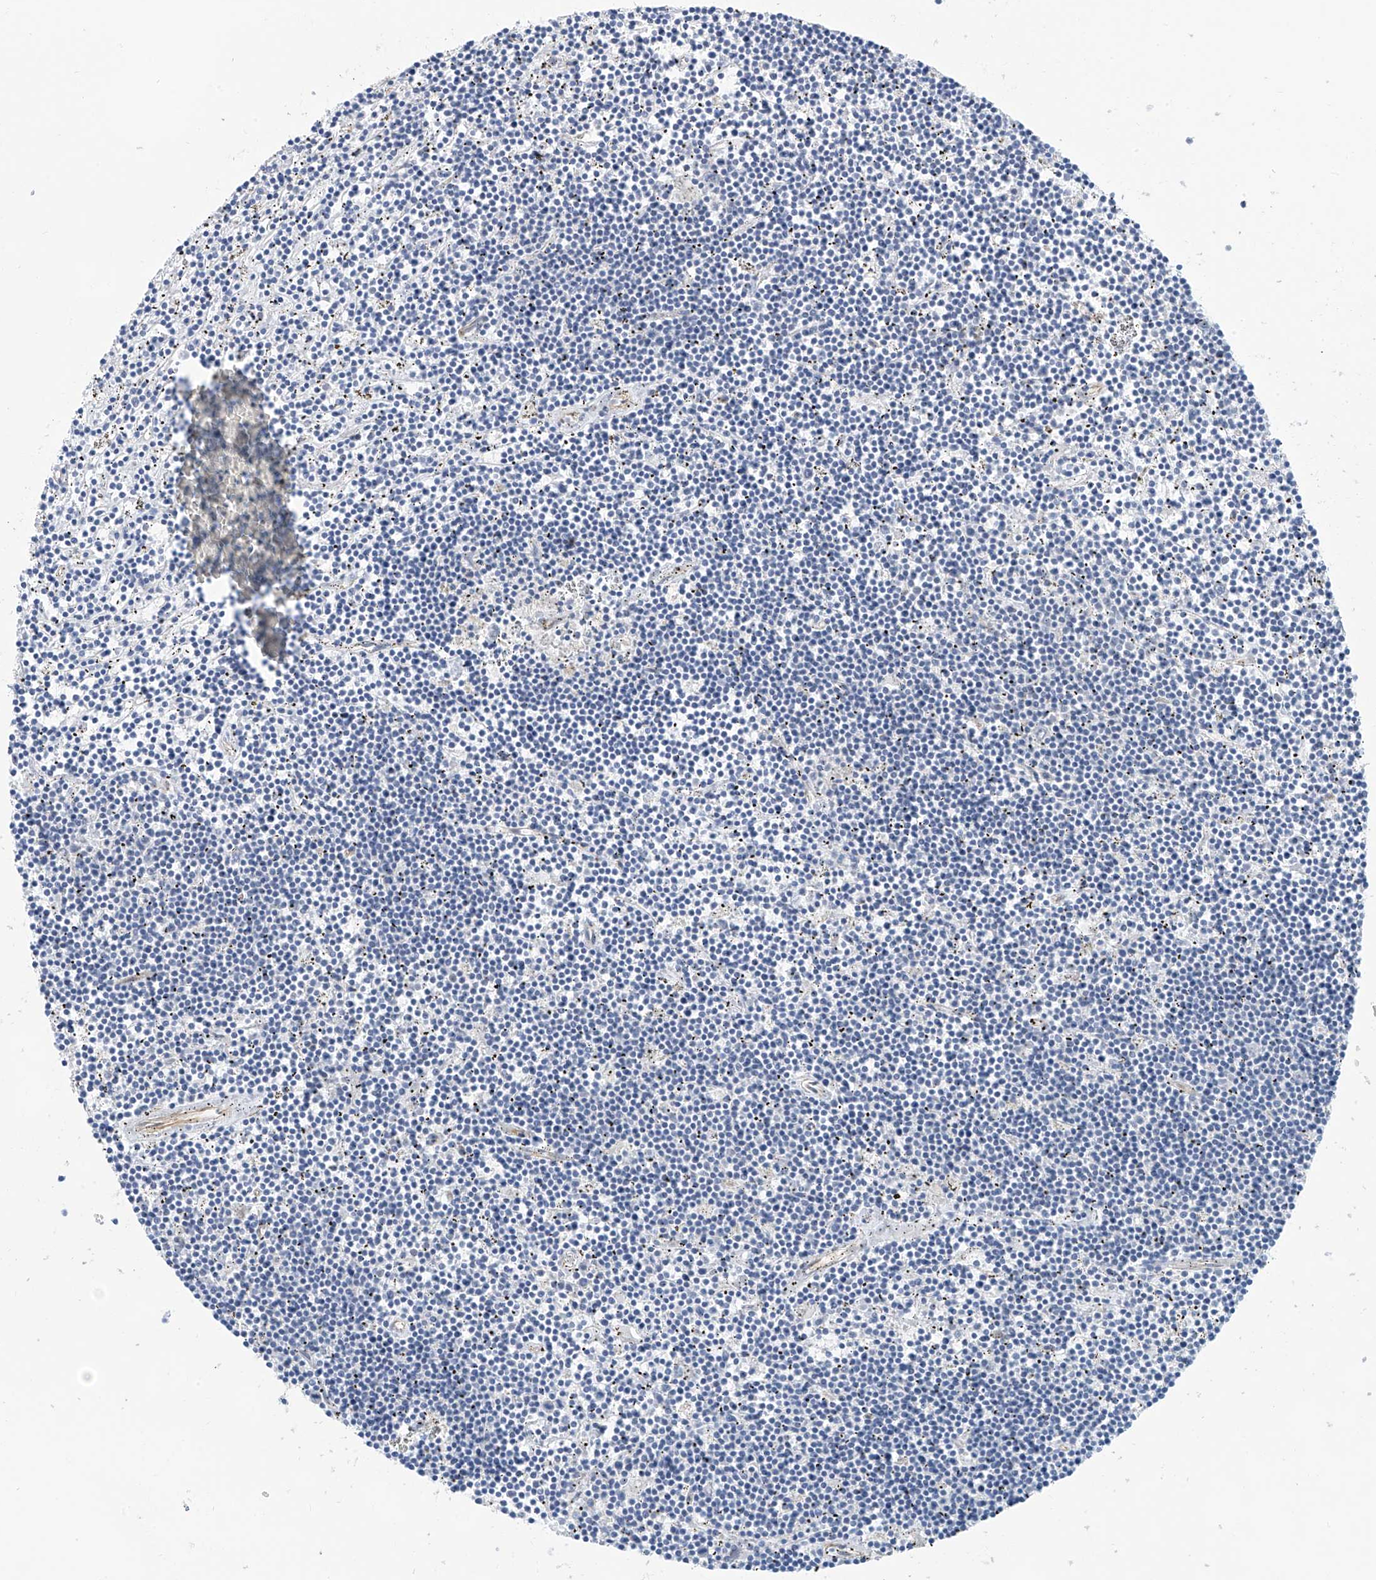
{"staining": {"intensity": "negative", "quantity": "none", "location": "none"}, "tissue": "lymphoma", "cell_type": "Tumor cells", "image_type": "cancer", "snomed": [{"axis": "morphology", "description": "Malignant lymphoma, non-Hodgkin's type, Low grade"}, {"axis": "topography", "description": "Spleen"}], "caption": "Immunohistochemical staining of human lymphoma exhibits no significant expression in tumor cells. (DAB (3,3'-diaminobenzidine) immunohistochemistry with hematoxylin counter stain).", "gene": "PIK3C2B", "patient": {"sex": "male", "age": 76}}